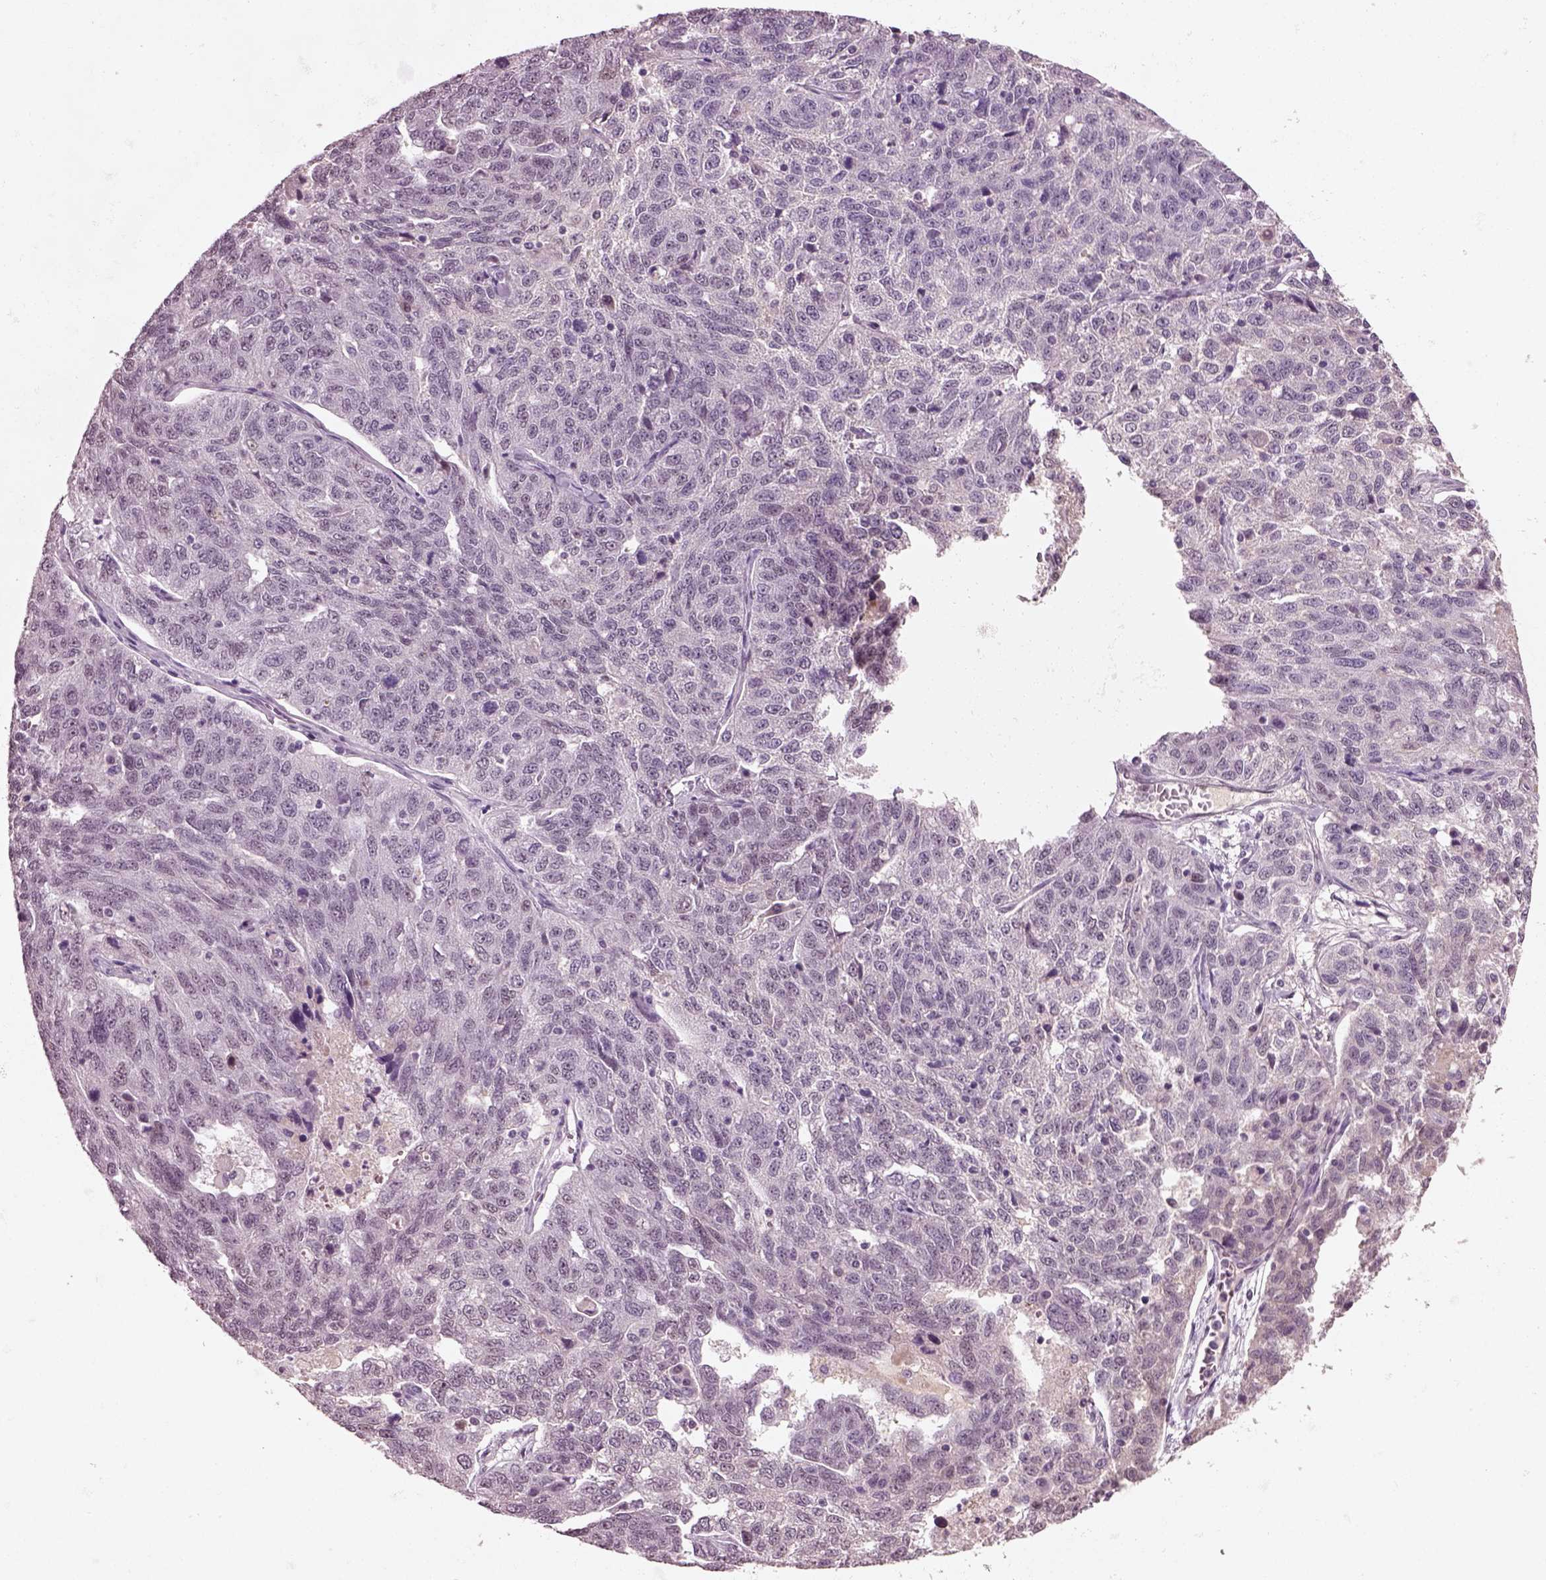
{"staining": {"intensity": "negative", "quantity": "none", "location": "none"}, "tissue": "ovarian cancer", "cell_type": "Tumor cells", "image_type": "cancer", "snomed": [{"axis": "morphology", "description": "Cystadenocarcinoma, serous, NOS"}, {"axis": "topography", "description": "Ovary"}], "caption": "Ovarian cancer was stained to show a protein in brown. There is no significant staining in tumor cells.", "gene": "SEPHS1", "patient": {"sex": "female", "age": 71}}